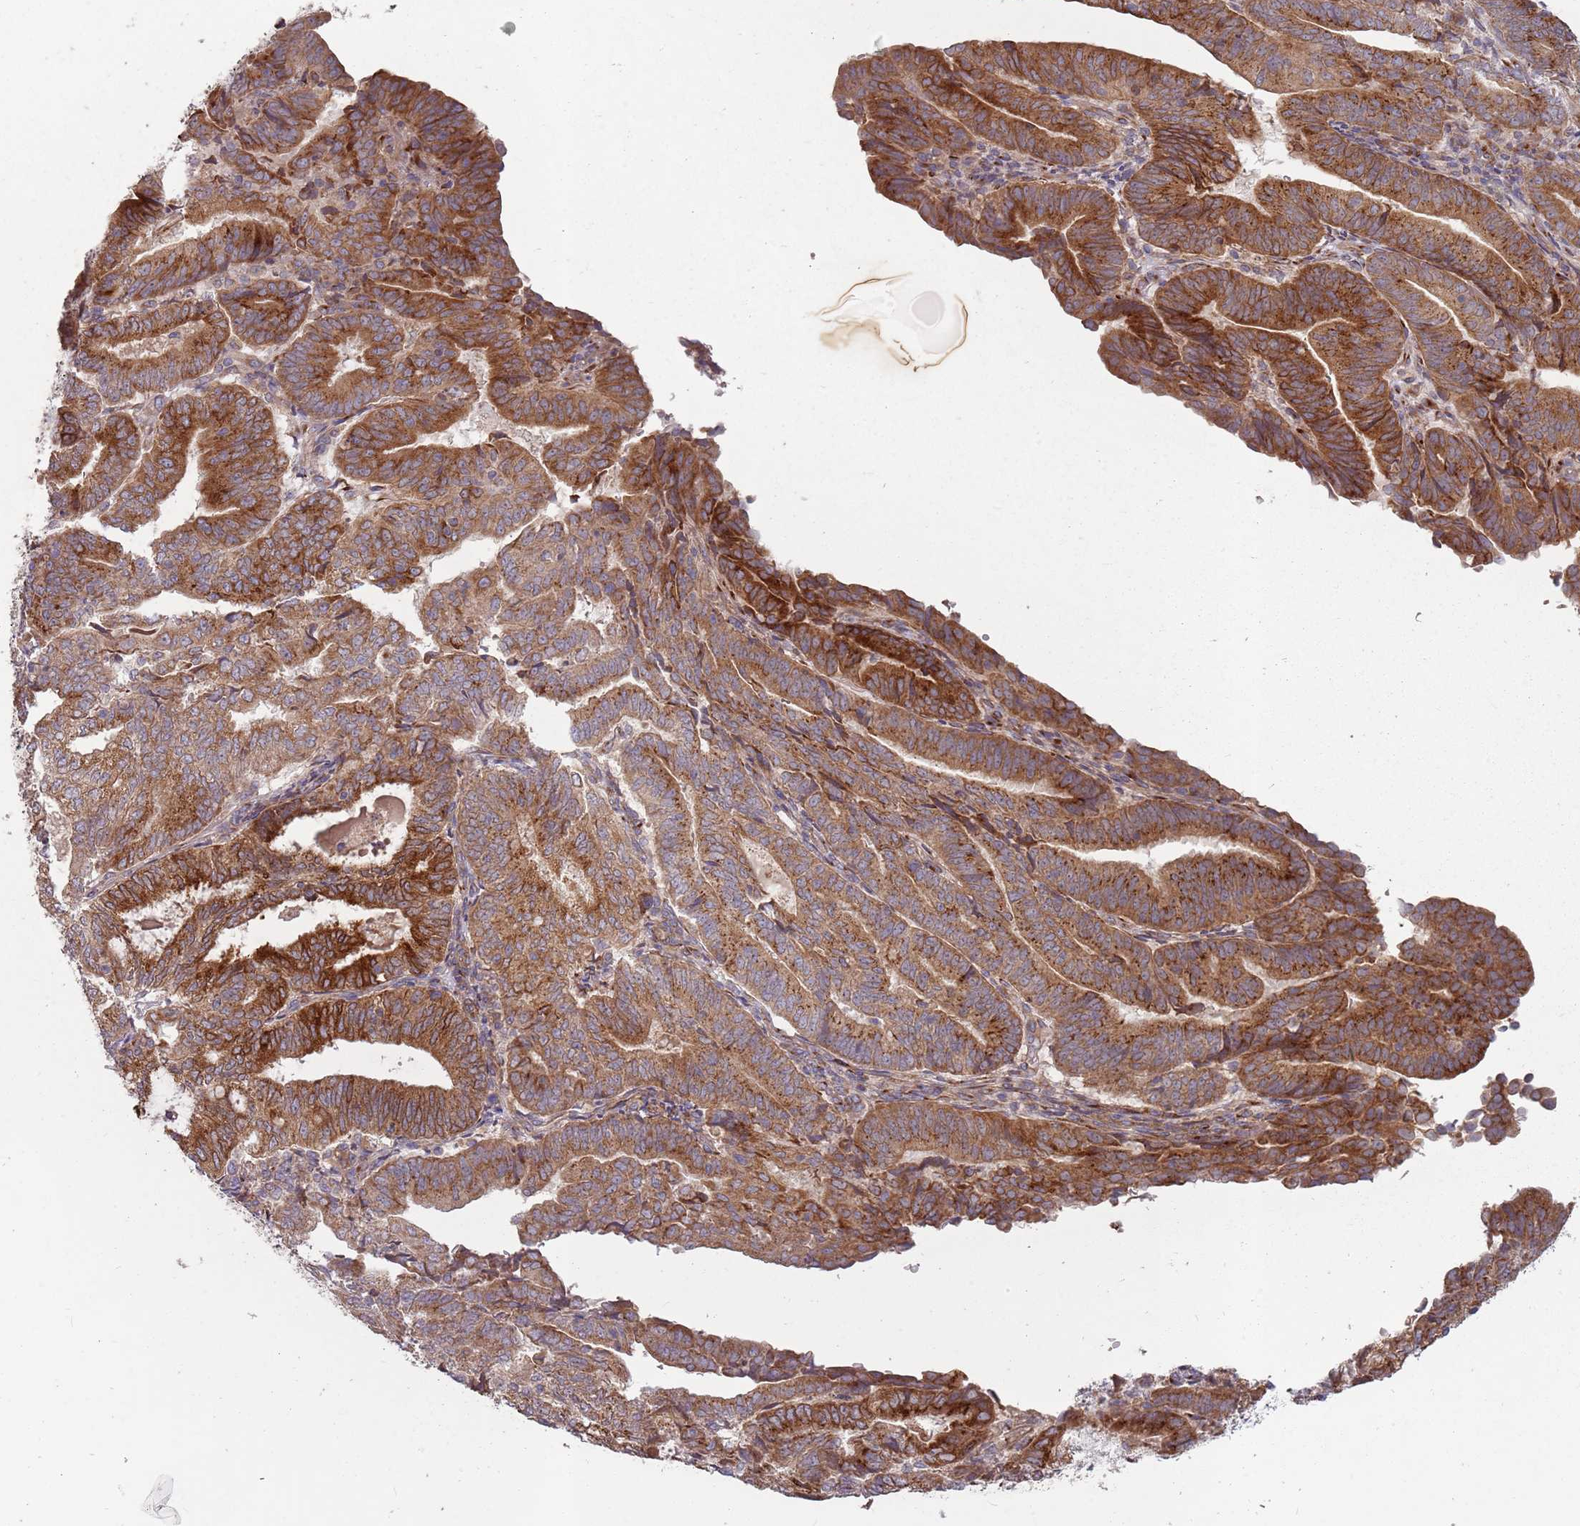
{"staining": {"intensity": "moderate", "quantity": ">75%", "location": "cytoplasmic/membranous"}, "tissue": "endometrial cancer", "cell_type": "Tumor cells", "image_type": "cancer", "snomed": [{"axis": "morphology", "description": "Adenocarcinoma, NOS"}, {"axis": "topography", "description": "Endometrium"}], "caption": "Endometrial cancer tissue shows moderate cytoplasmic/membranous expression in approximately >75% of tumor cells", "gene": "PLD6", "patient": {"sex": "female", "age": 70}}